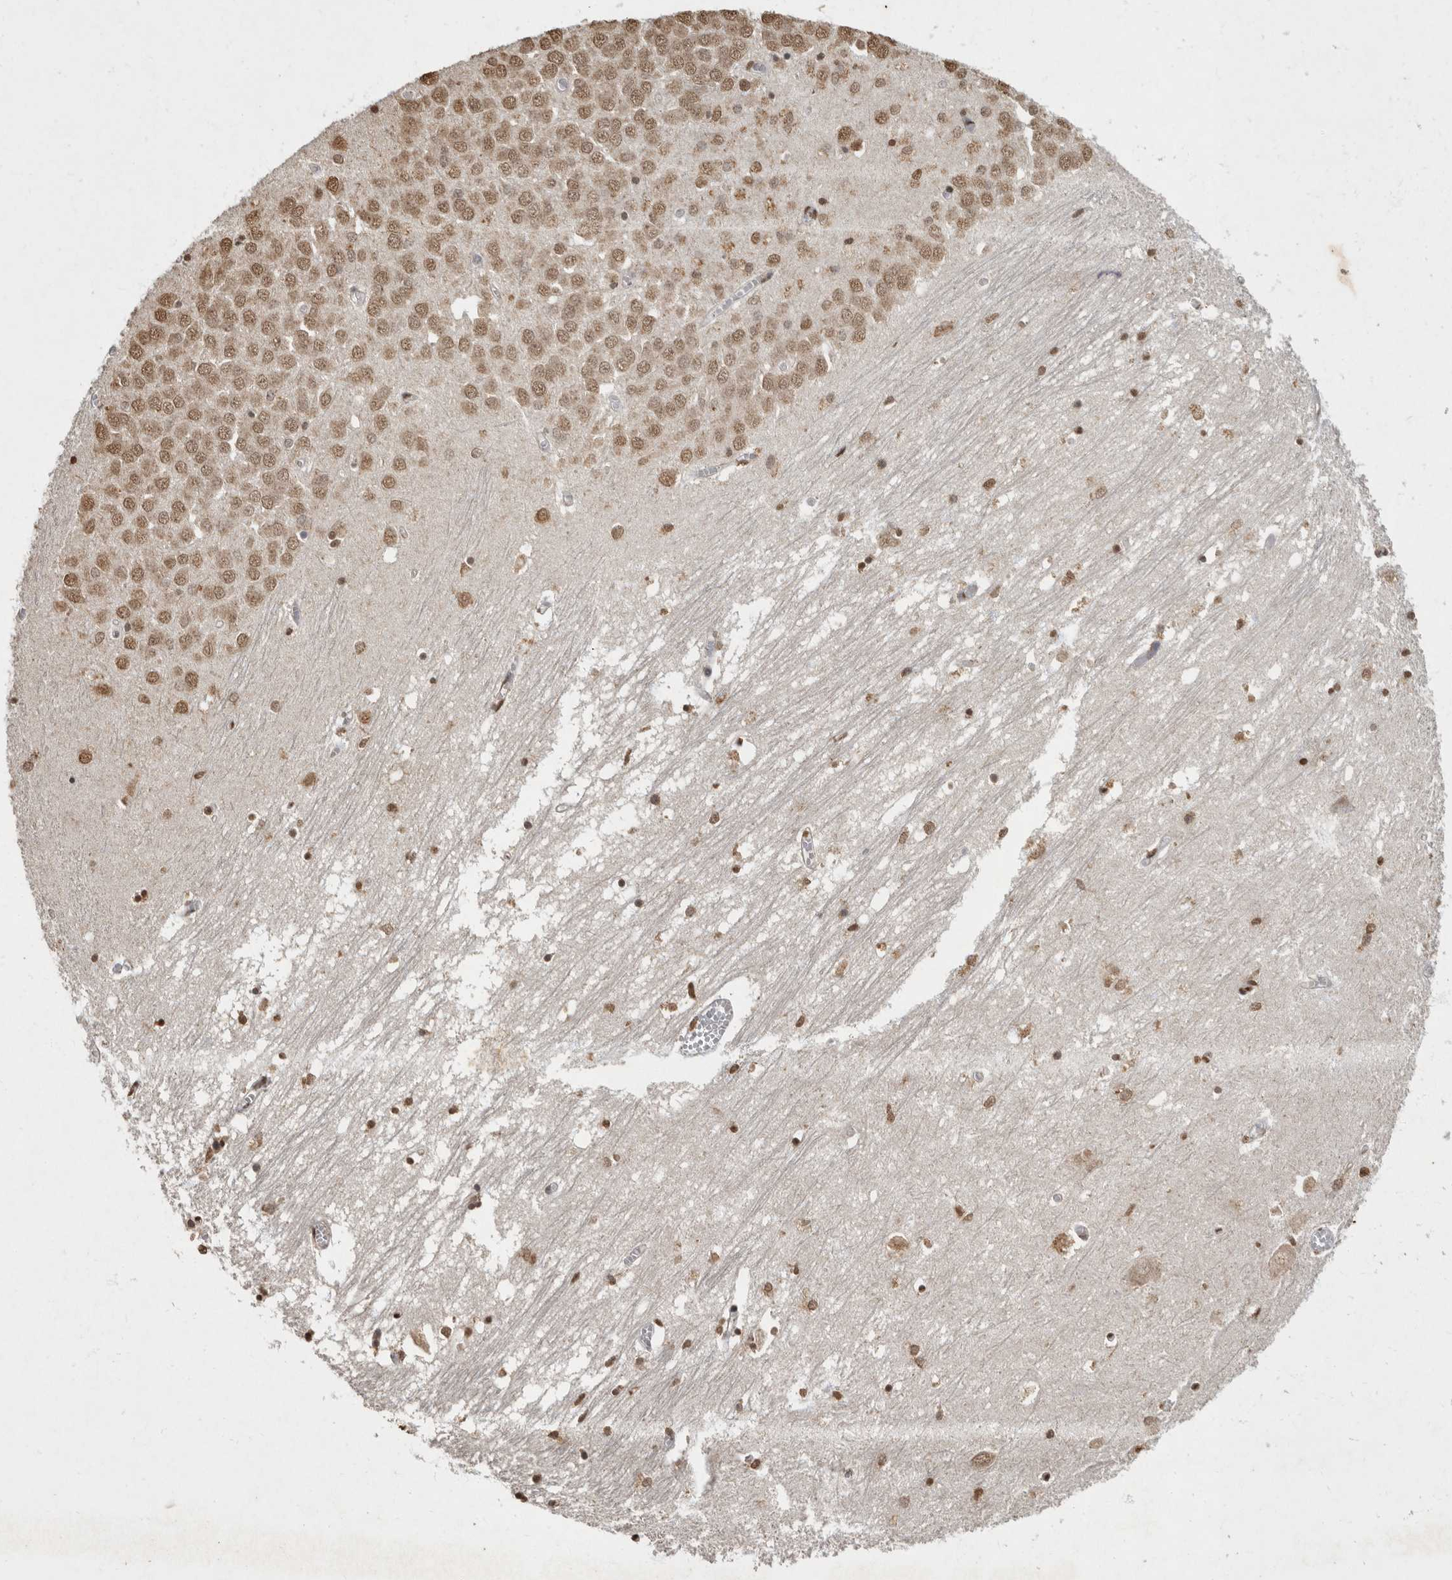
{"staining": {"intensity": "moderate", "quantity": "25%-75%", "location": "nuclear"}, "tissue": "hippocampus", "cell_type": "Glial cells", "image_type": "normal", "snomed": [{"axis": "morphology", "description": "Normal tissue, NOS"}, {"axis": "topography", "description": "Hippocampus"}], "caption": "High-magnification brightfield microscopy of benign hippocampus stained with DAB (3,3'-diaminobenzidine) (brown) and counterstained with hematoxylin (blue). glial cells exhibit moderate nuclear expression is present in about25%-75% of cells.", "gene": "NBL1", "patient": {"sex": "male", "age": 70}}